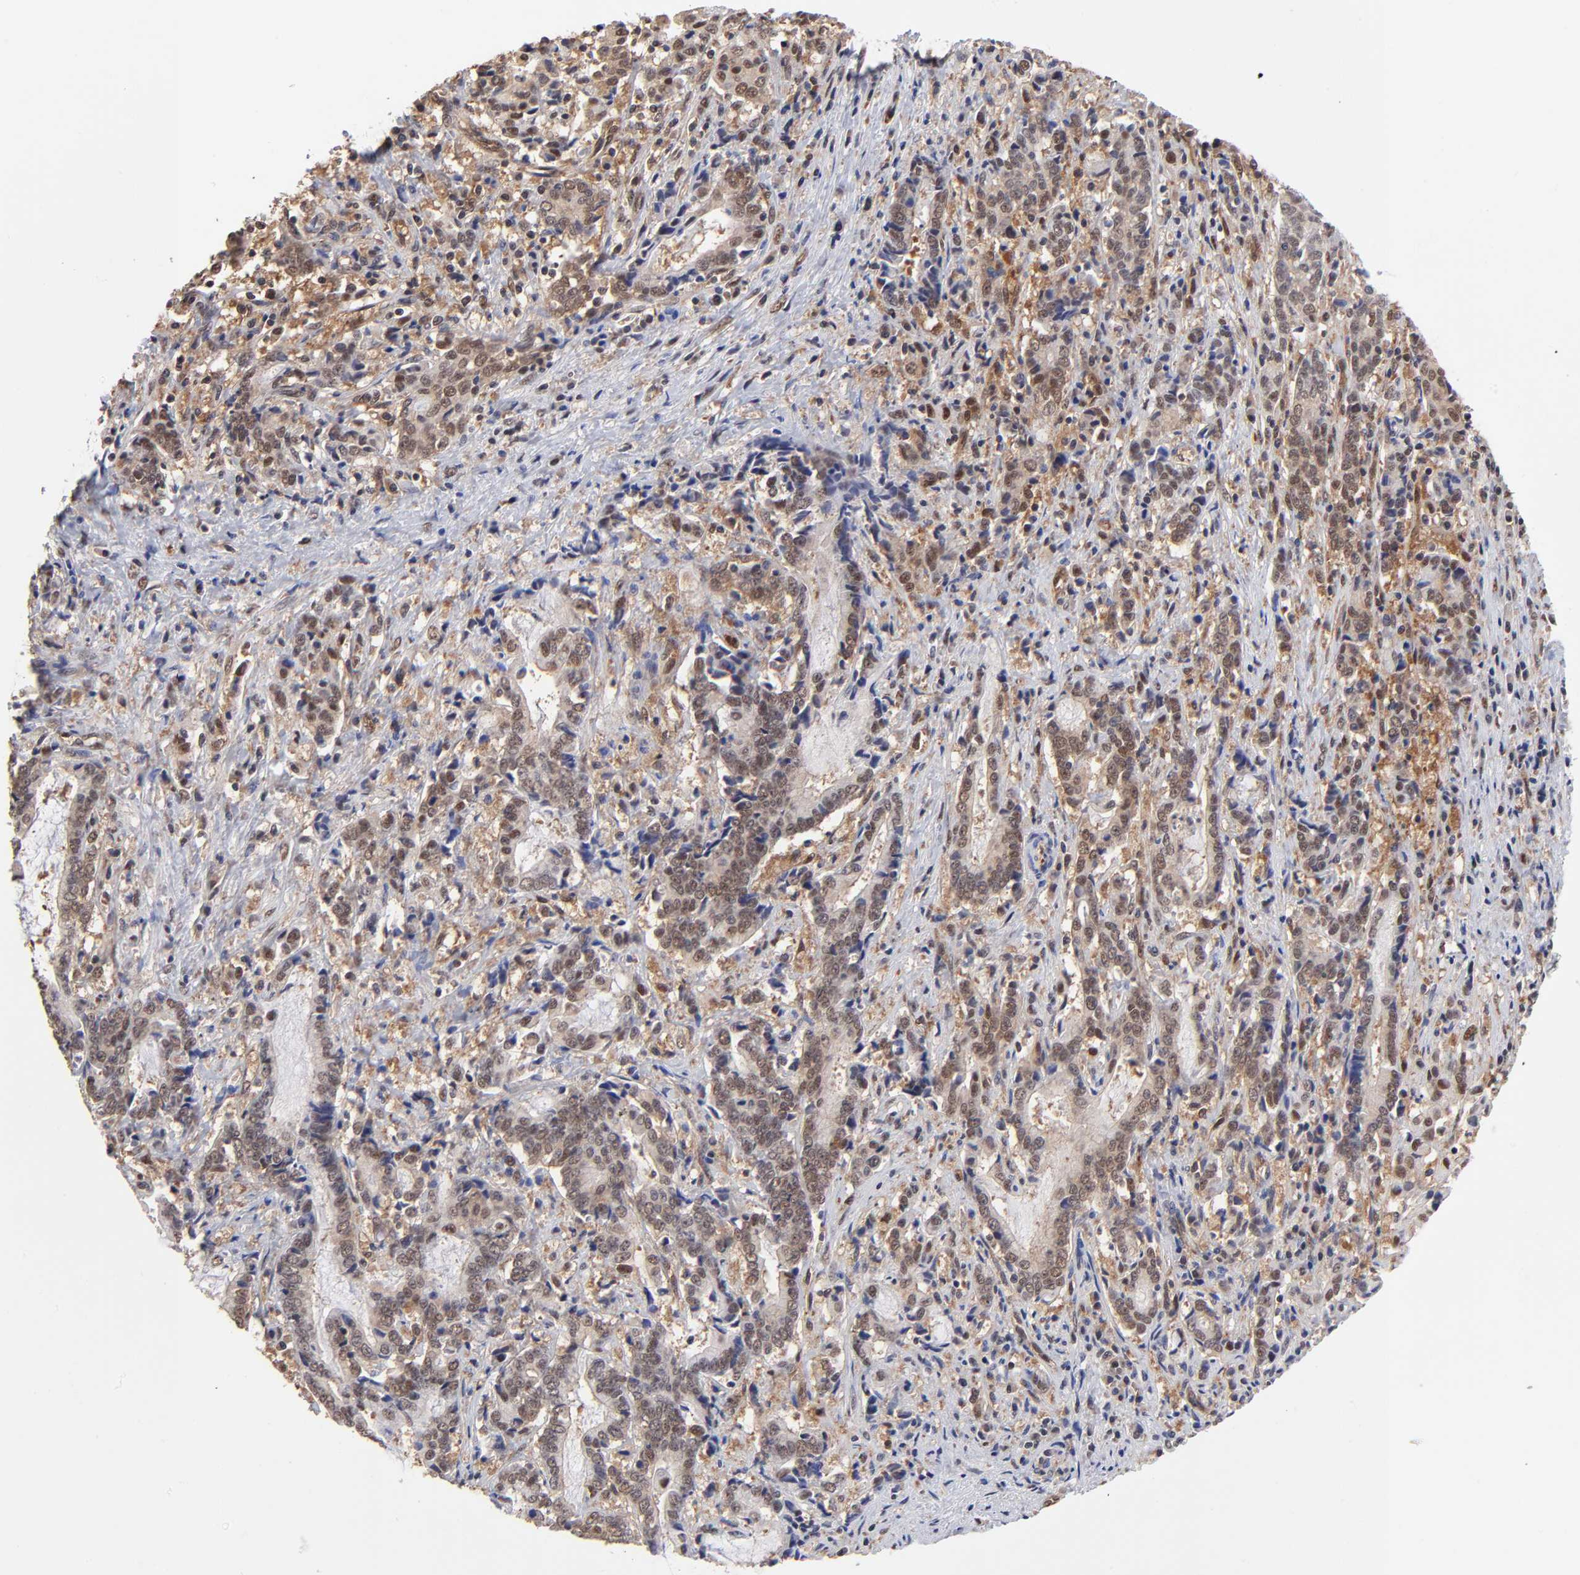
{"staining": {"intensity": "weak", "quantity": "25%-75%", "location": "nuclear"}, "tissue": "liver cancer", "cell_type": "Tumor cells", "image_type": "cancer", "snomed": [{"axis": "morphology", "description": "Cholangiocarcinoma"}, {"axis": "topography", "description": "Liver"}], "caption": "Brown immunohistochemical staining in liver cholangiocarcinoma shows weak nuclear positivity in approximately 25%-75% of tumor cells.", "gene": "PSMC4", "patient": {"sex": "male", "age": 57}}